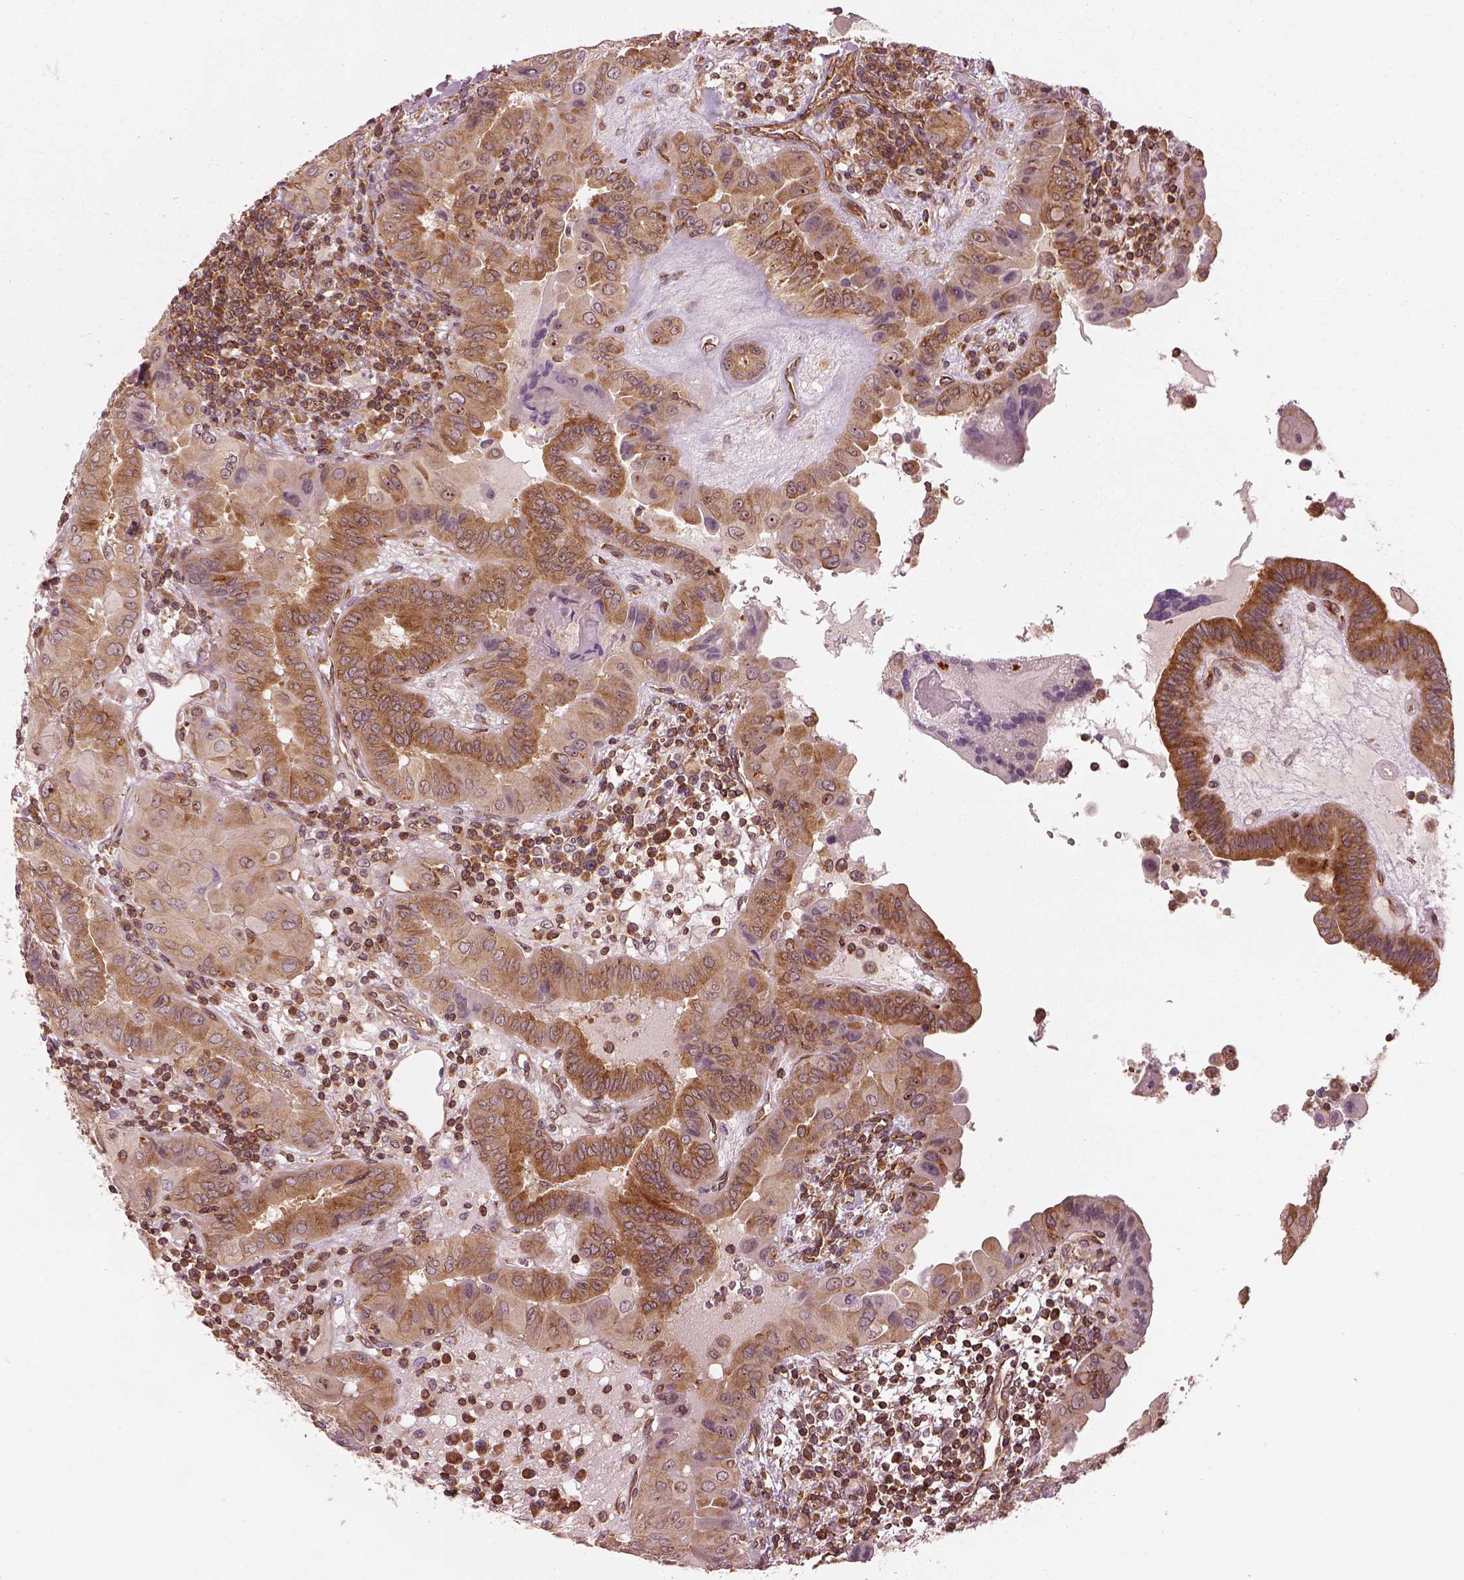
{"staining": {"intensity": "moderate", "quantity": "25%-75%", "location": "cytoplasmic/membranous"}, "tissue": "thyroid cancer", "cell_type": "Tumor cells", "image_type": "cancer", "snomed": [{"axis": "morphology", "description": "Papillary adenocarcinoma, NOS"}, {"axis": "topography", "description": "Thyroid gland"}], "caption": "Tumor cells show medium levels of moderate cytoplasmic/membranous expression in approximately 25%-75% of cells in thyroid papillary adenocarcinoma. The protein of interest is shown in brown color, while the nuclei are stained blue.", "gene": "LSM14A", "patient": {"sex": "female", "age": 37}}